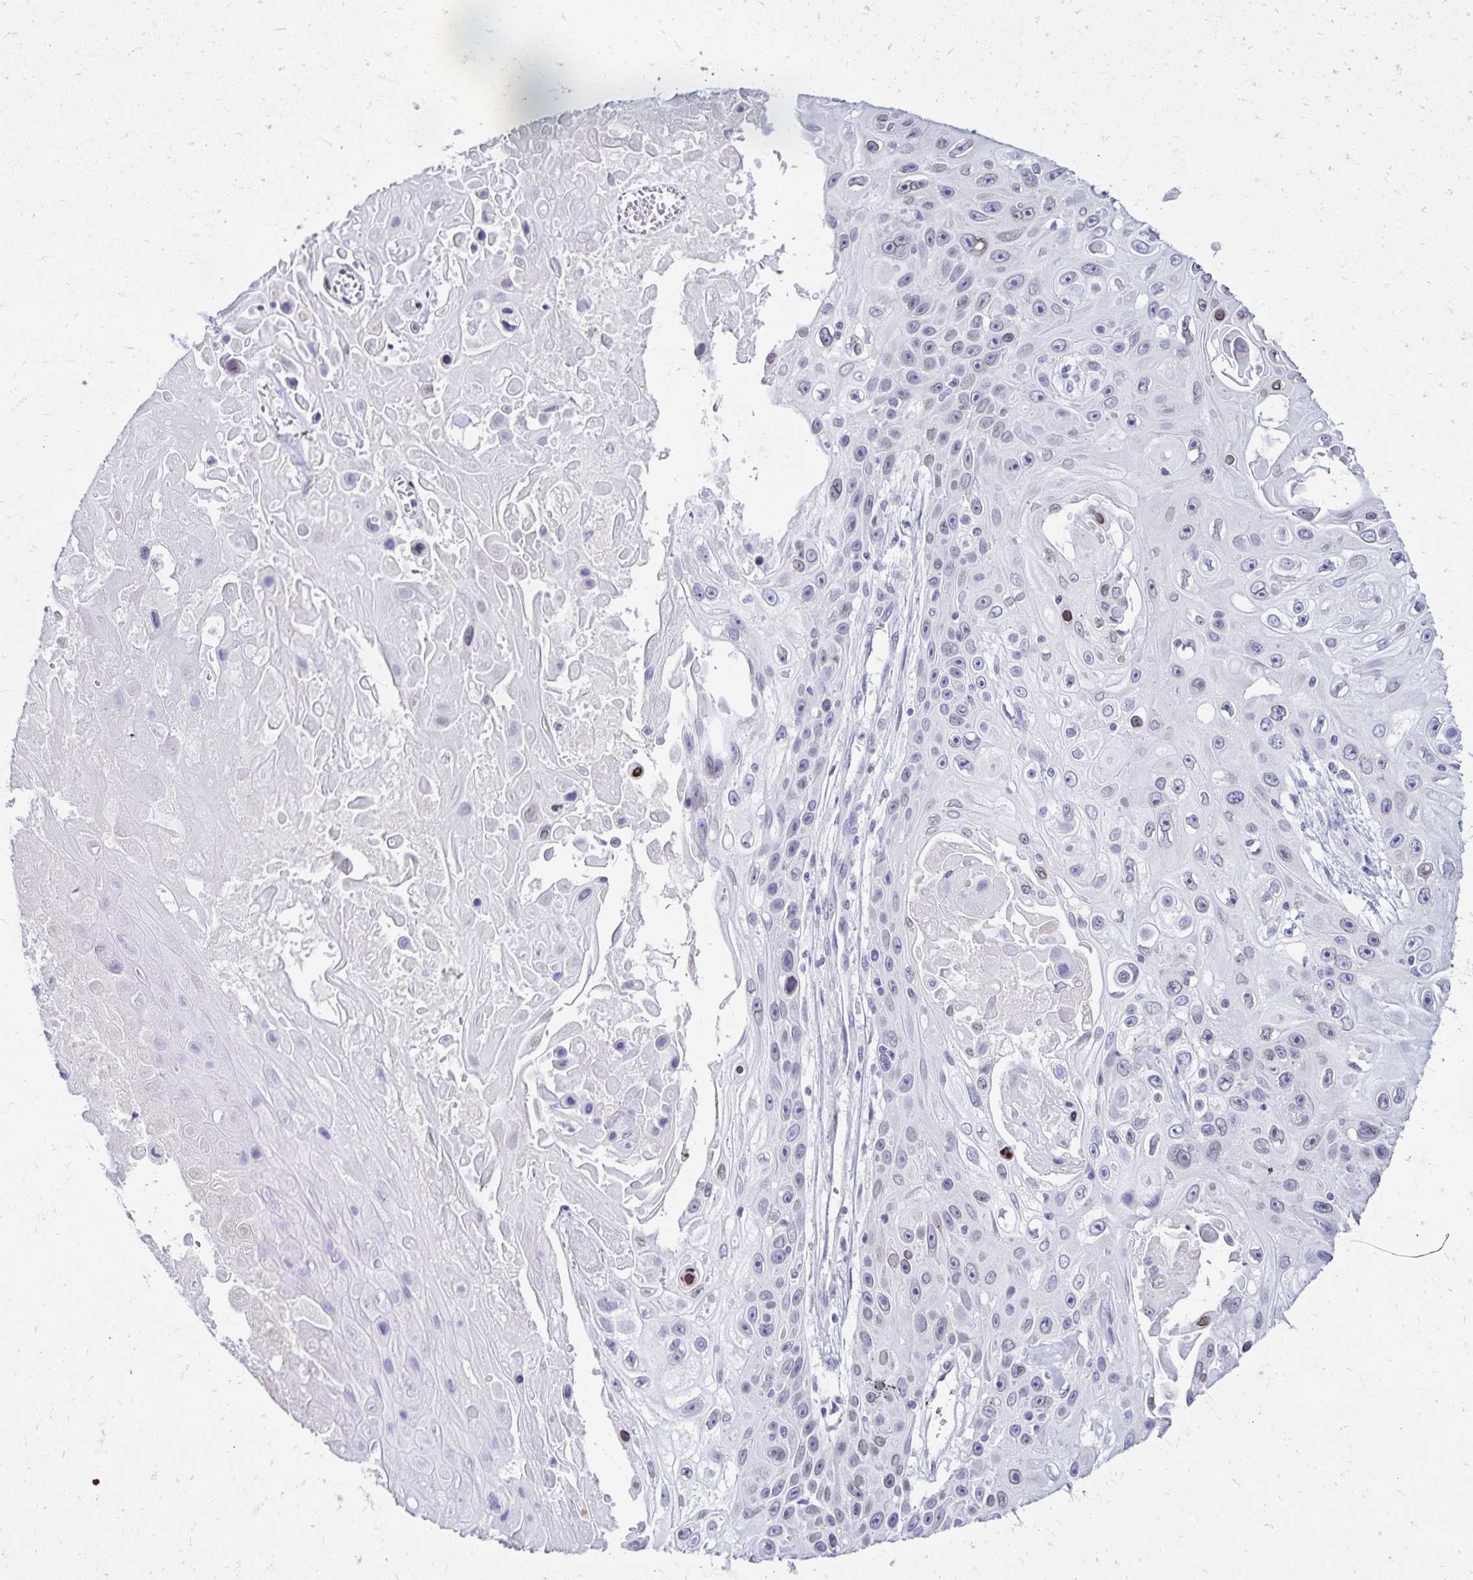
{"staining": {"intensity": "negative", "quantity": "none", "location": "none"}, "tissue": "skin cancer", "cell_type": "Tumor cells", "image_type": "cancer", "snomed": [{"axis": "morphology", "description": "Squamous cell carcinoma, NOS"}, {"axis": "topography", "description": "Skin"}], "caption": "Tumor cells show no significant protein staining in skin cancer.", "gene": "FAM166C", "patient": {"sex": "male", "age": 82}}